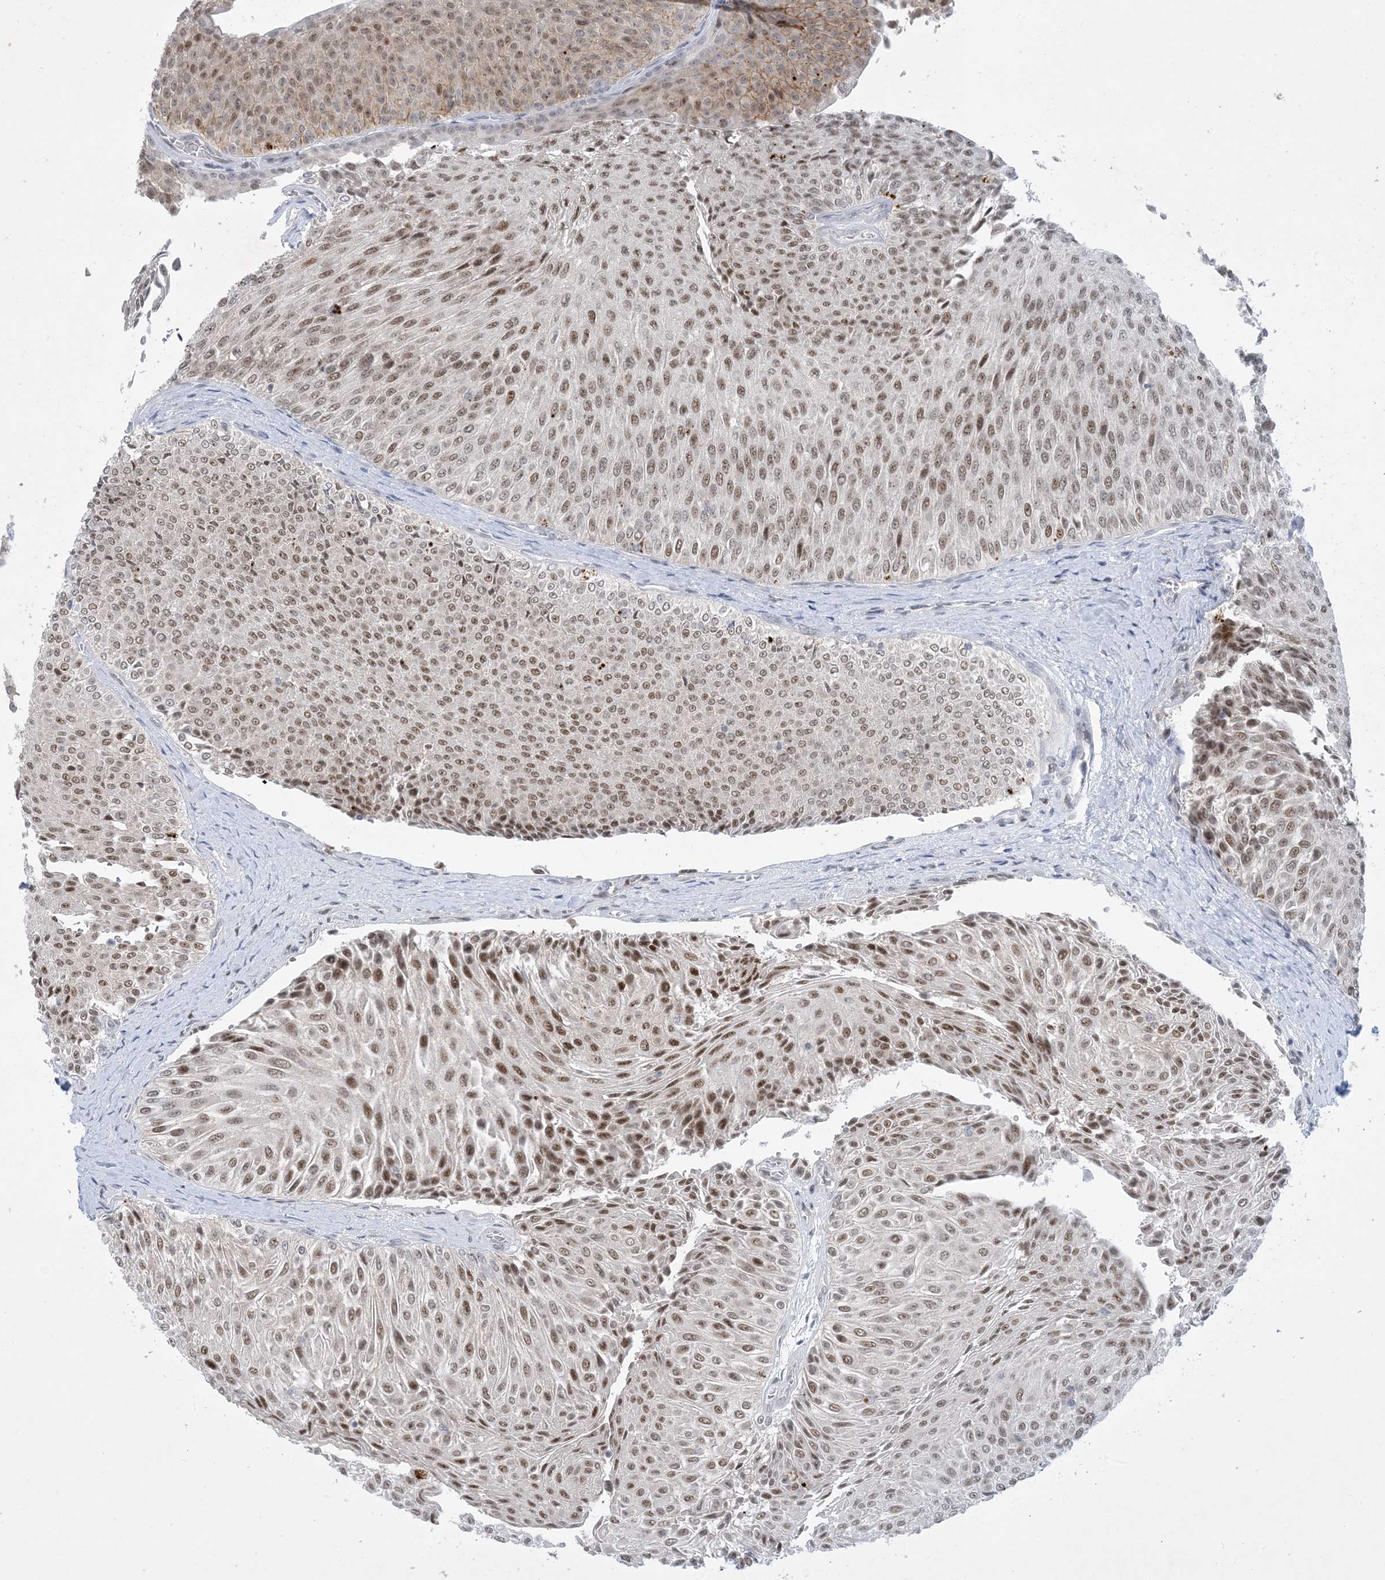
{"staining": {"intensity": "moderate", "quantity": ">75%", "location": "nuclear"}, "tissue": "urothelial cancer", "cell_type": "Tumor cells", "image_type": "cancer", "snomed": [{"axis": "morphology", "description": "Urothelial carcinoma, Low grade"}, {"axis": "topography", "description": "Urinary bladder"}], "caption": "Immunohistochemical staining of low-grade urothelial carcinoma demonstrates medium levels of moderate nuclear staining in approximately >75% of tumor cells.", "gene": "ZNF674", "patient": {"sex": "male", "age": 78}}